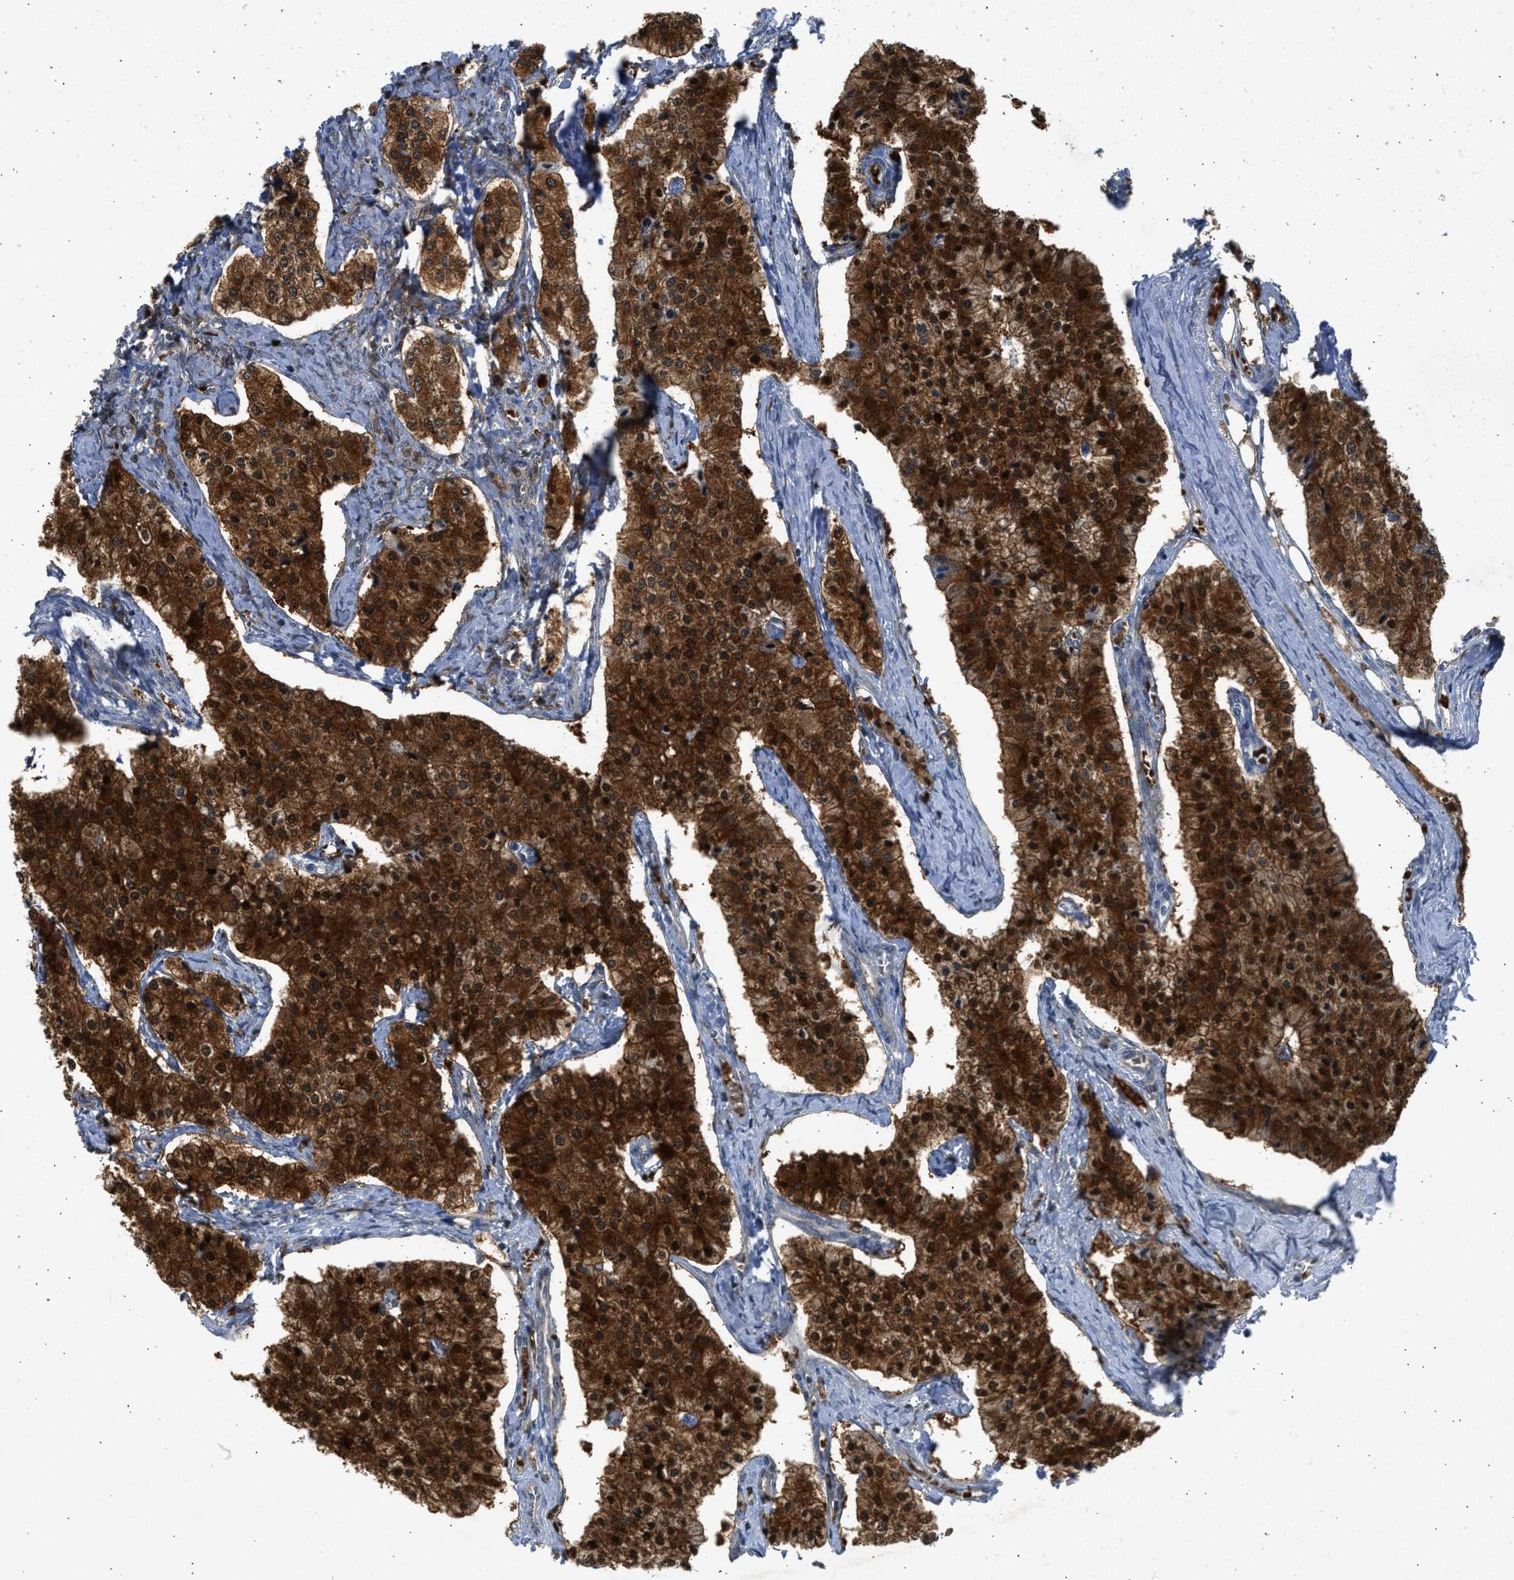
{"staining": {"intensity": "strong", "quantity": ">75%", "location": "cytoplasmic/membranous,nuclear"}, "tissue": "carcinoid", "cell_type": "Tumor cells", "image_type": "cancer", "snomed": [{"axis": "morphology", "description": "Carcinoid, malignant, NOS"}, {"axis": "topography", "description": "Colon"}], "caption": "A brown stain highlights strong cytoplasmic/membranous and nuclear staining of a protein in human carcinoid tumor cells. The staining is performed using DAB (3,3'-diaminobenzidine) brown chromogen to label protein expression. The nuclei are counter-stained blue using hematoxylin.", "gene": "MAPK7", "patient": {"sex": "female", "age": 52}}